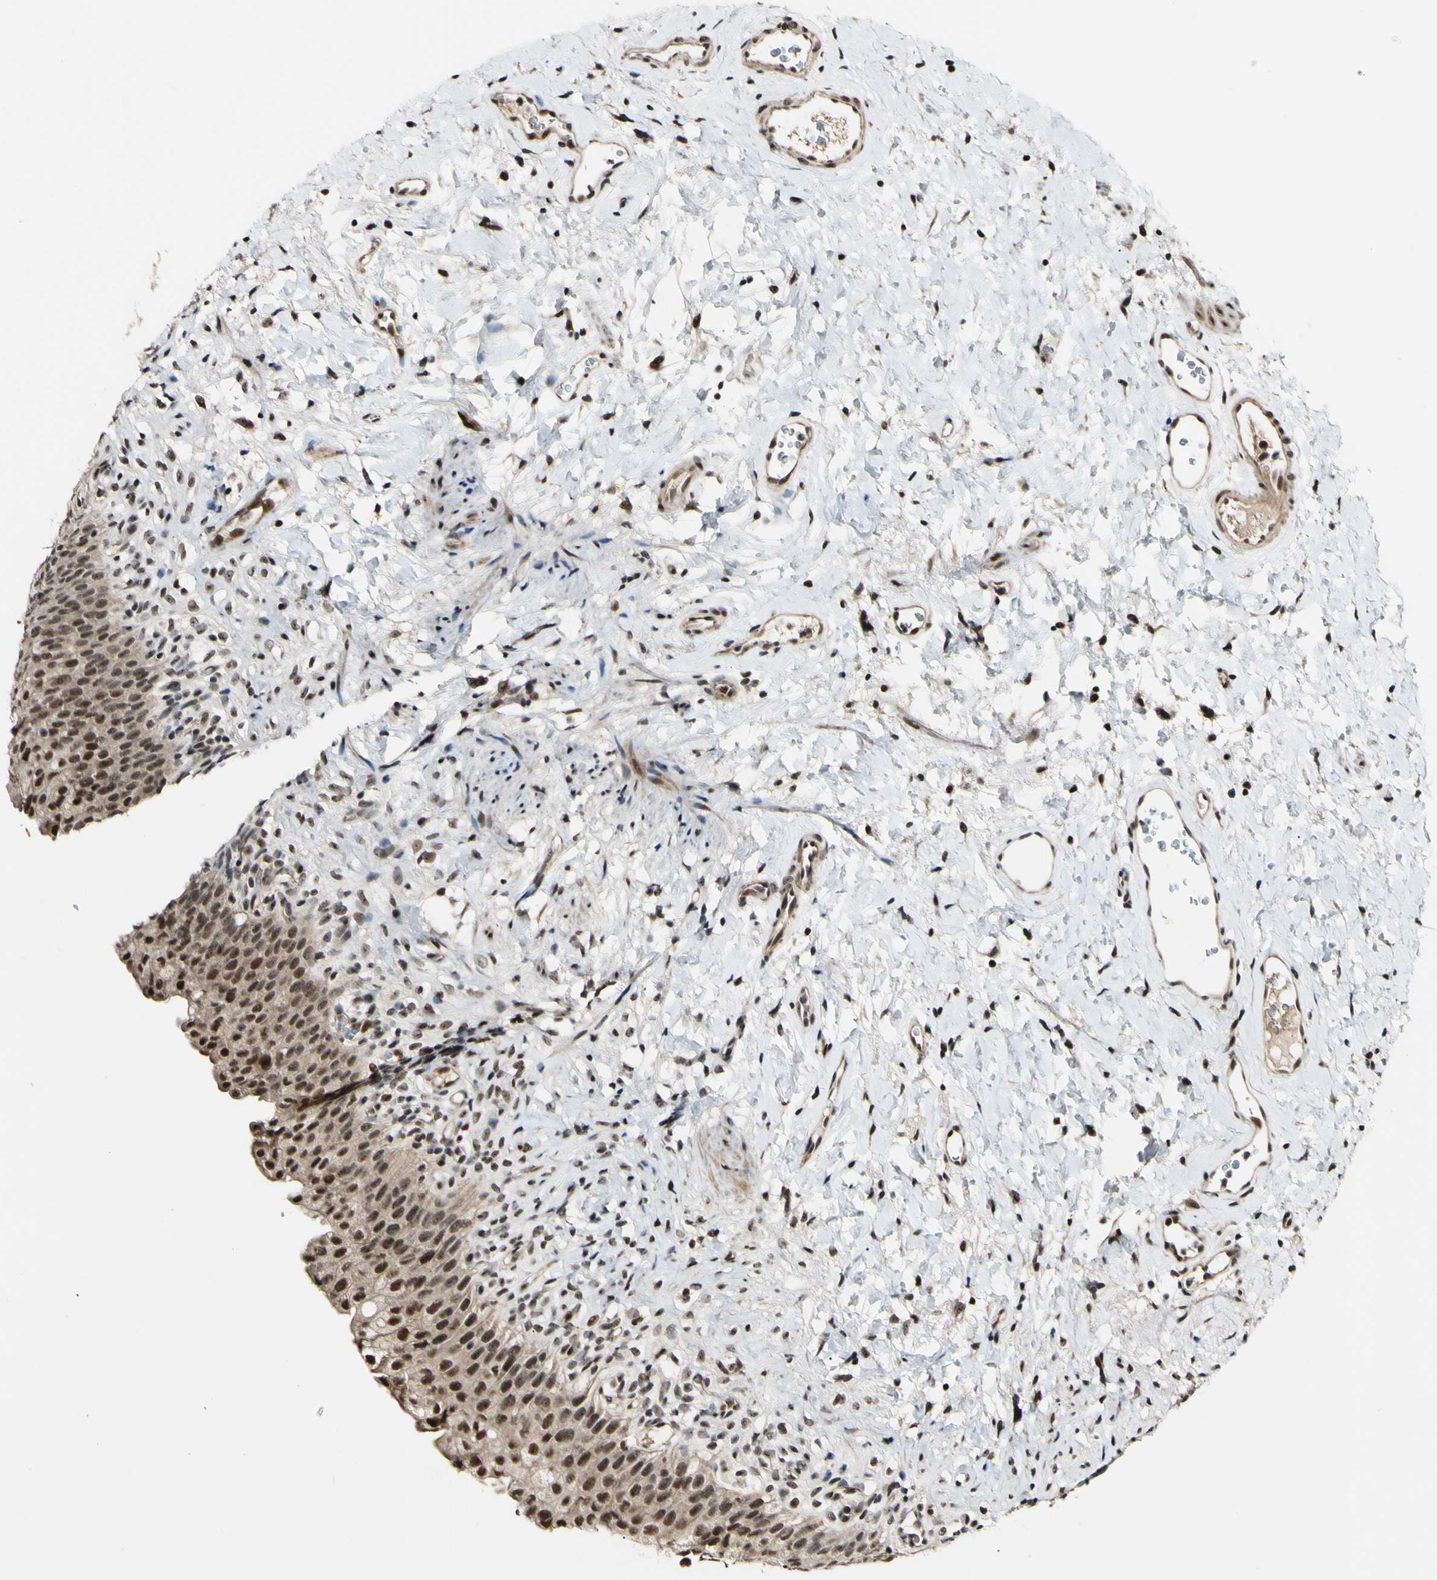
{"staining": {"intensity": "strong", "quantity": "25%-75%", "location": "nuclear"}, "tissue": "urinary bladder", "cell_type": "Urothelial cells", "image_type": "normal", "snomed": [{"axis": "morphology", "description": "Normal tissue, NOS"}, {"axis": "topography", "description": "Urinary bladder"}], "caption": "Urinary bladder stained with IHC displays strong nuclear positivity in about 25%-75% of urothelial cells.", "gene": "POLR2F", "patient": {"sex": "female", "age": 79}}